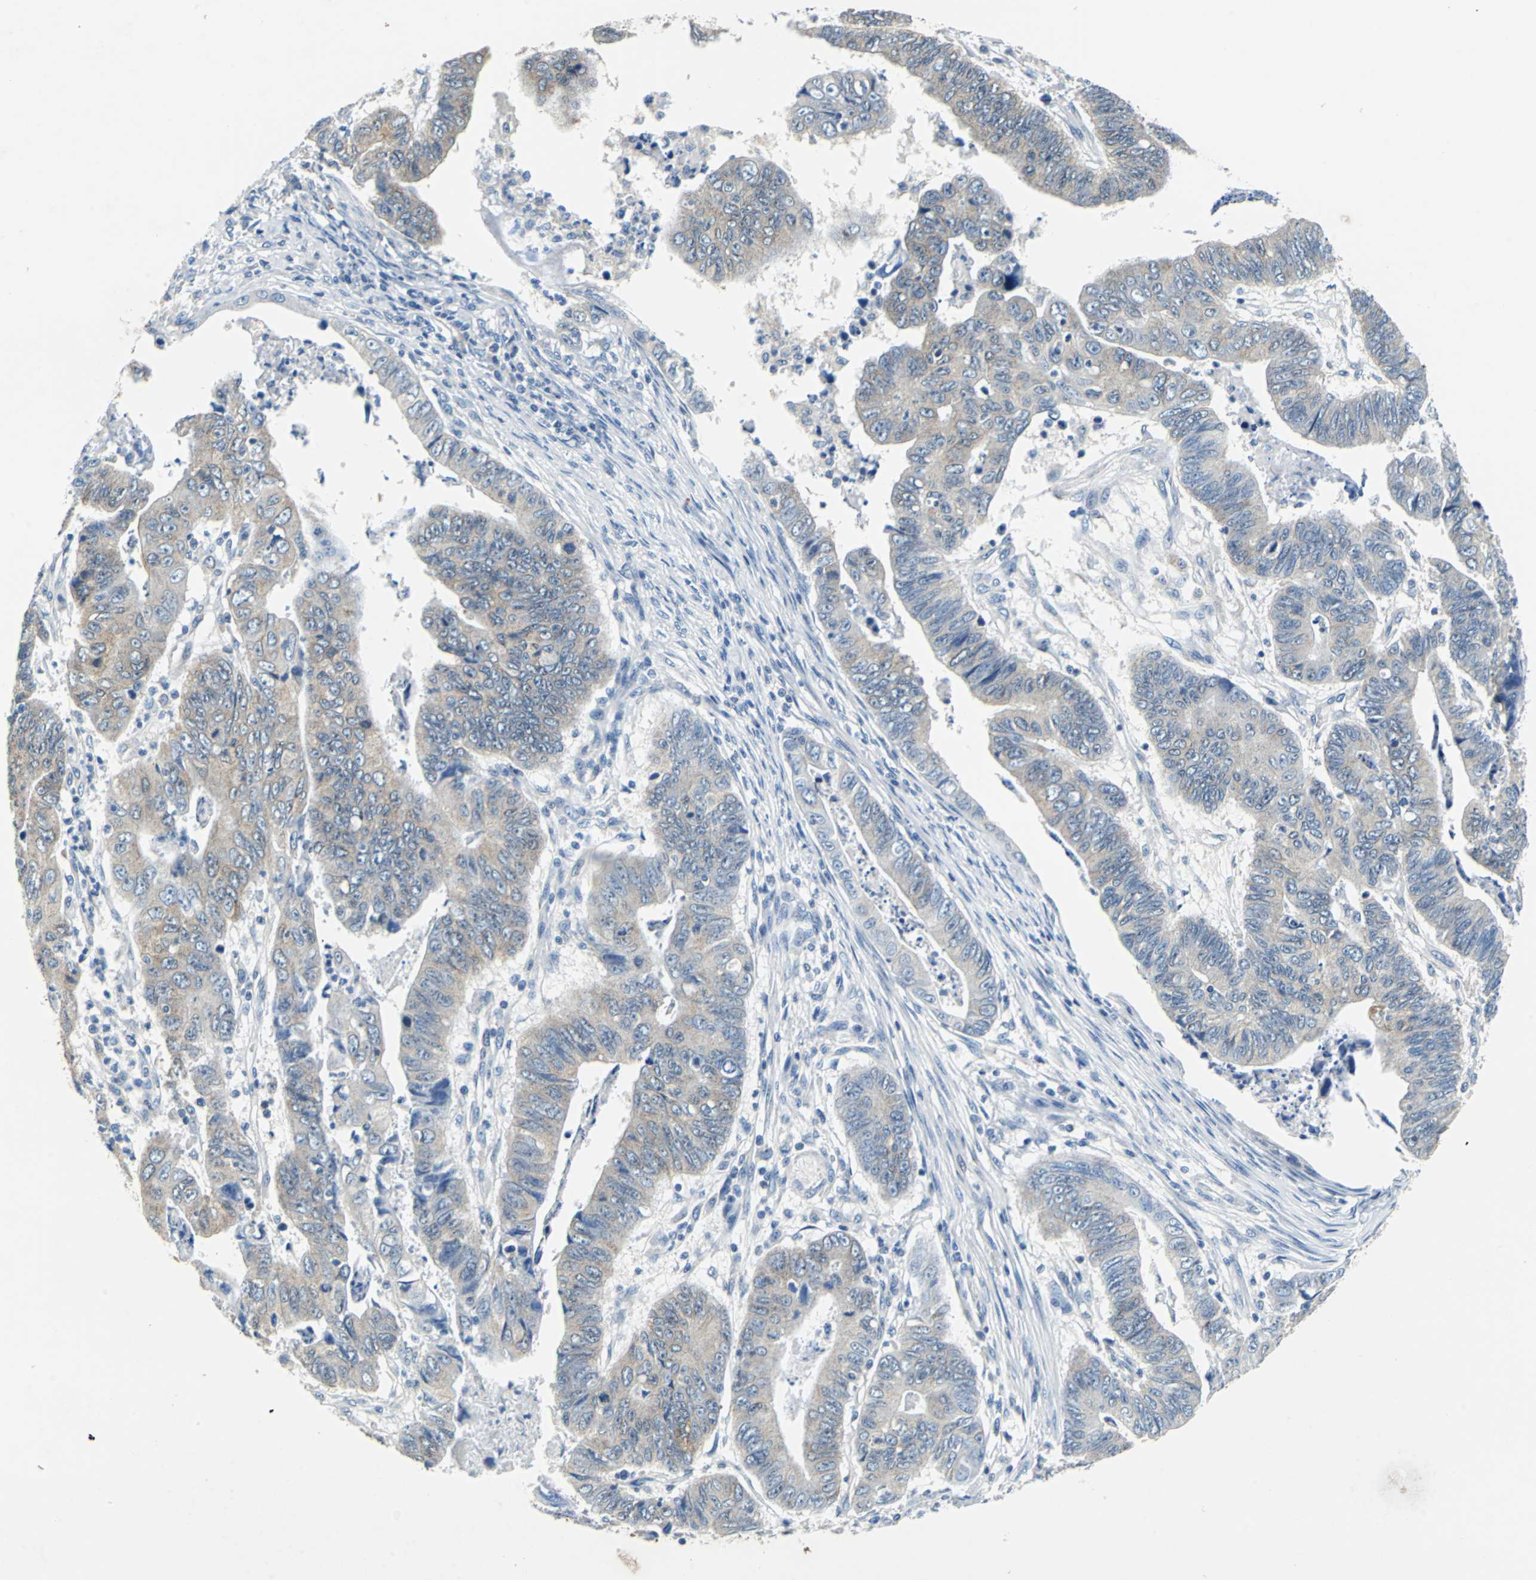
{"staining": {"intensity": "weak", "quantity": "<25%", "location": "cytoplasmic/membranous"}, "tissue": "stomach cancer", "cell_type": "Tumor cells", "image_type": "cancer", "snomed": [{"axis": "morphology", "description": "Adenocarcinoma, NOS"}, {"axis": "topography", "description": "Stomach, lower"}], "caption": "Immunohistochemistry photomicrograph of neoplastic tissue: human stomach cancer (adenocarcinoma) stained with DAB (3,3'-diaminobenzidine) demonstrates no significant protein positivity in tumor cells. (Brightfield microscopy of DAB (3,3'-diaminobenzidine) IHC at high magnification).", "gene": "TEX264", "patient": {"sex": "male", "age": 77}}